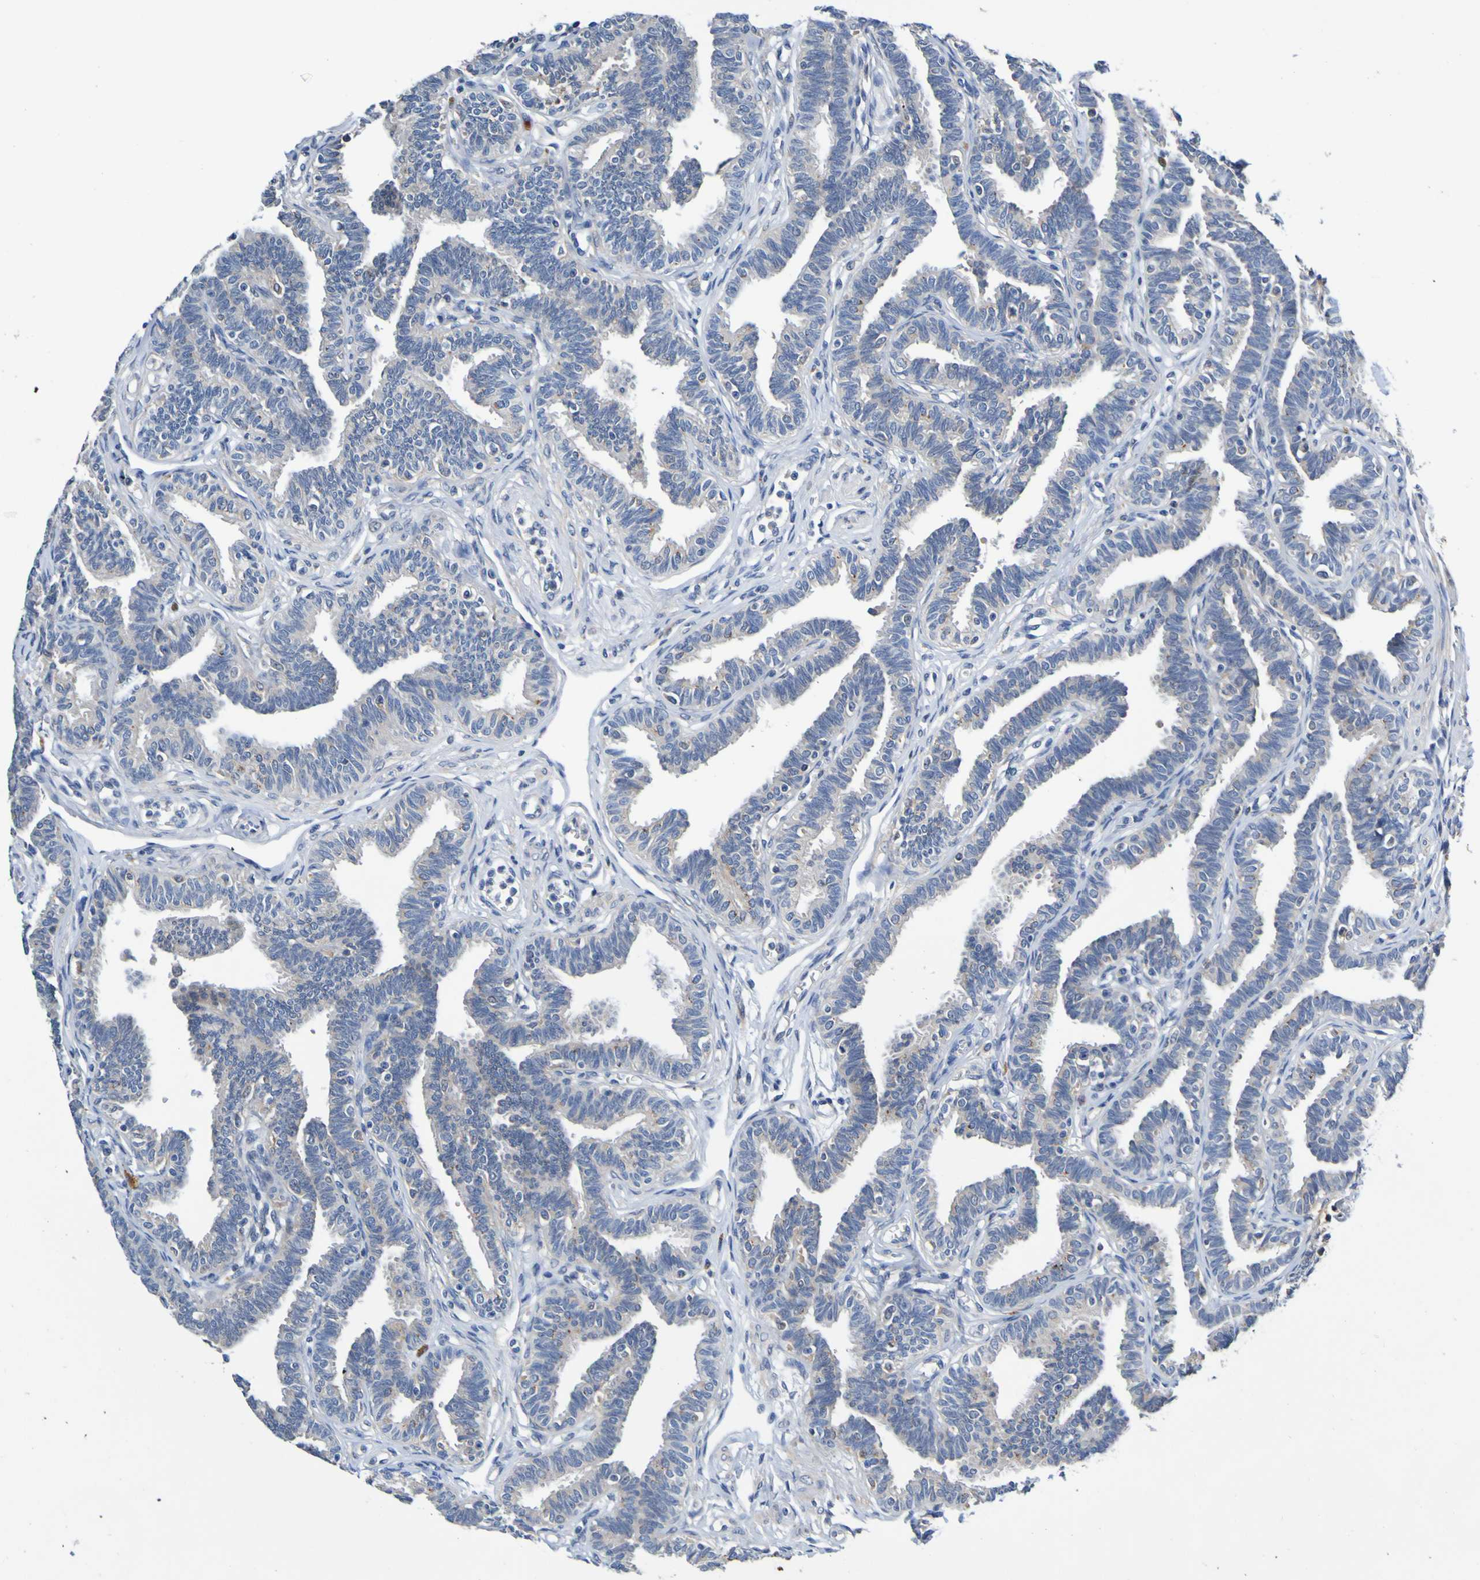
{"staining": {"intensity": "weak", "quantity": ">75%", "location": "cytoplasmic/membranous"}, "tissue": "fallopian tube", "cell_type": "Glandular cells", "image_type": "normal", "snomed": [{"axis": "morphology", "description": "Normal tissue, NOS"}, {"axis": "topography", "description": "Fallopian tube"}, {"axis": "topography", "description": "Ovary"}], "caption": "Weak cytoplasmic/membranous positivity for a protein is present in approximately >75% of glandular cells of benign fallopian tube using immunohistochemistry.", "gene": "METAP2", "patient": {"sex": "female", "age": 23}}